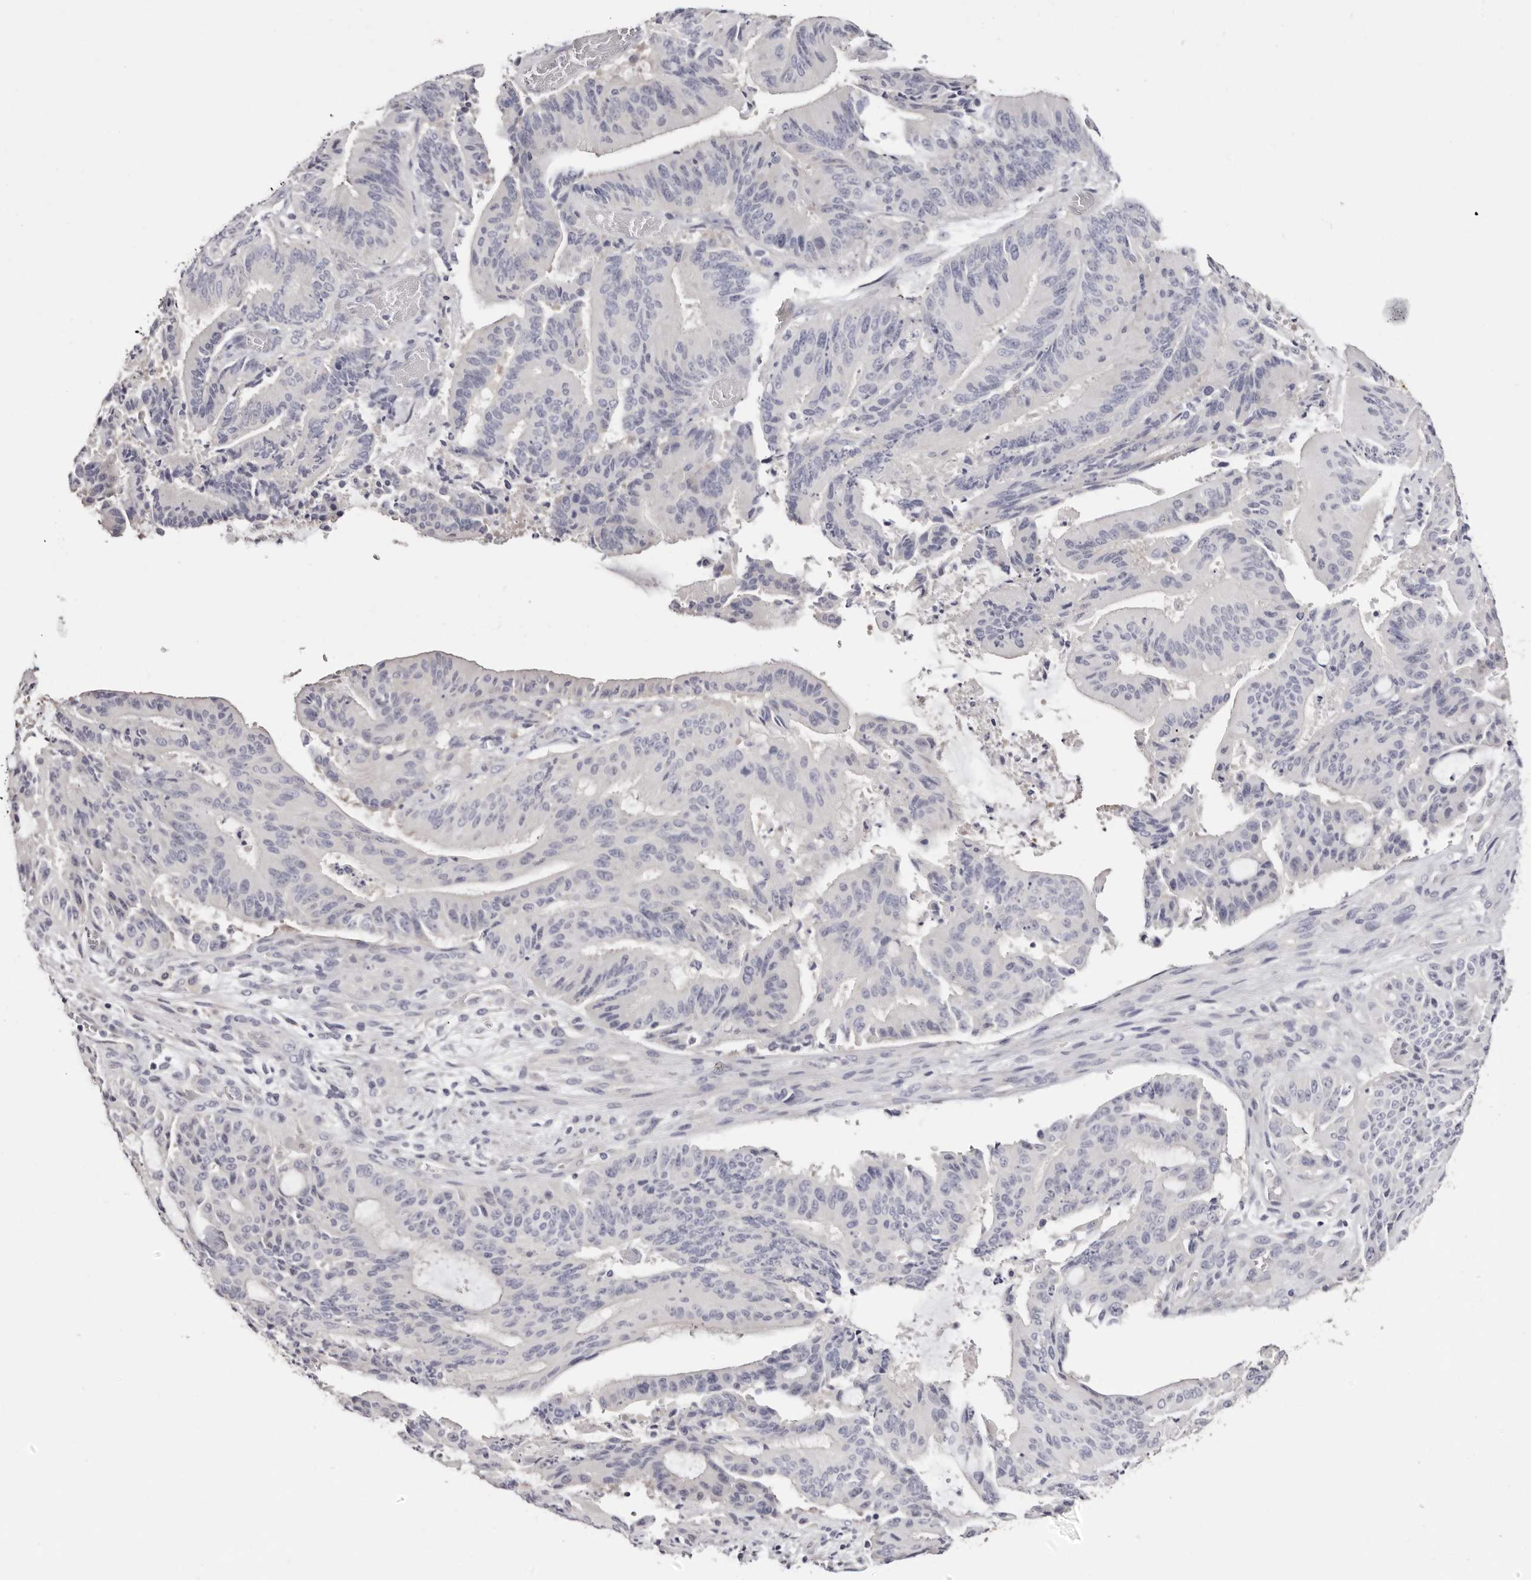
{"staining": {"intensity": "negative", "quantity": "none", "location": "none"}, "tissue": "liver cancer", "cell_type": "Tumor cells", "image_type": "cancer", "snomed": [{"axis": "morphology", "description": "Normal tissue, NOS"}, {"axis": "morphology", "description": "Cholangiocarcinoma"}, {"axis": "topography", "description": "Liver"}, {"axis": "topography", "description": "Peripheral nerve tissue"}], "caption": "The micrograph exhibits no staining of tumor cells in cholangiocarcinoma (liver). (Brightfield microscopy of DAB (3,3'-diaminobenzidine) immunohistochemistry at high magnification).", "gene": "ROM1", "patient": {"sex": "female", "age": 73}}